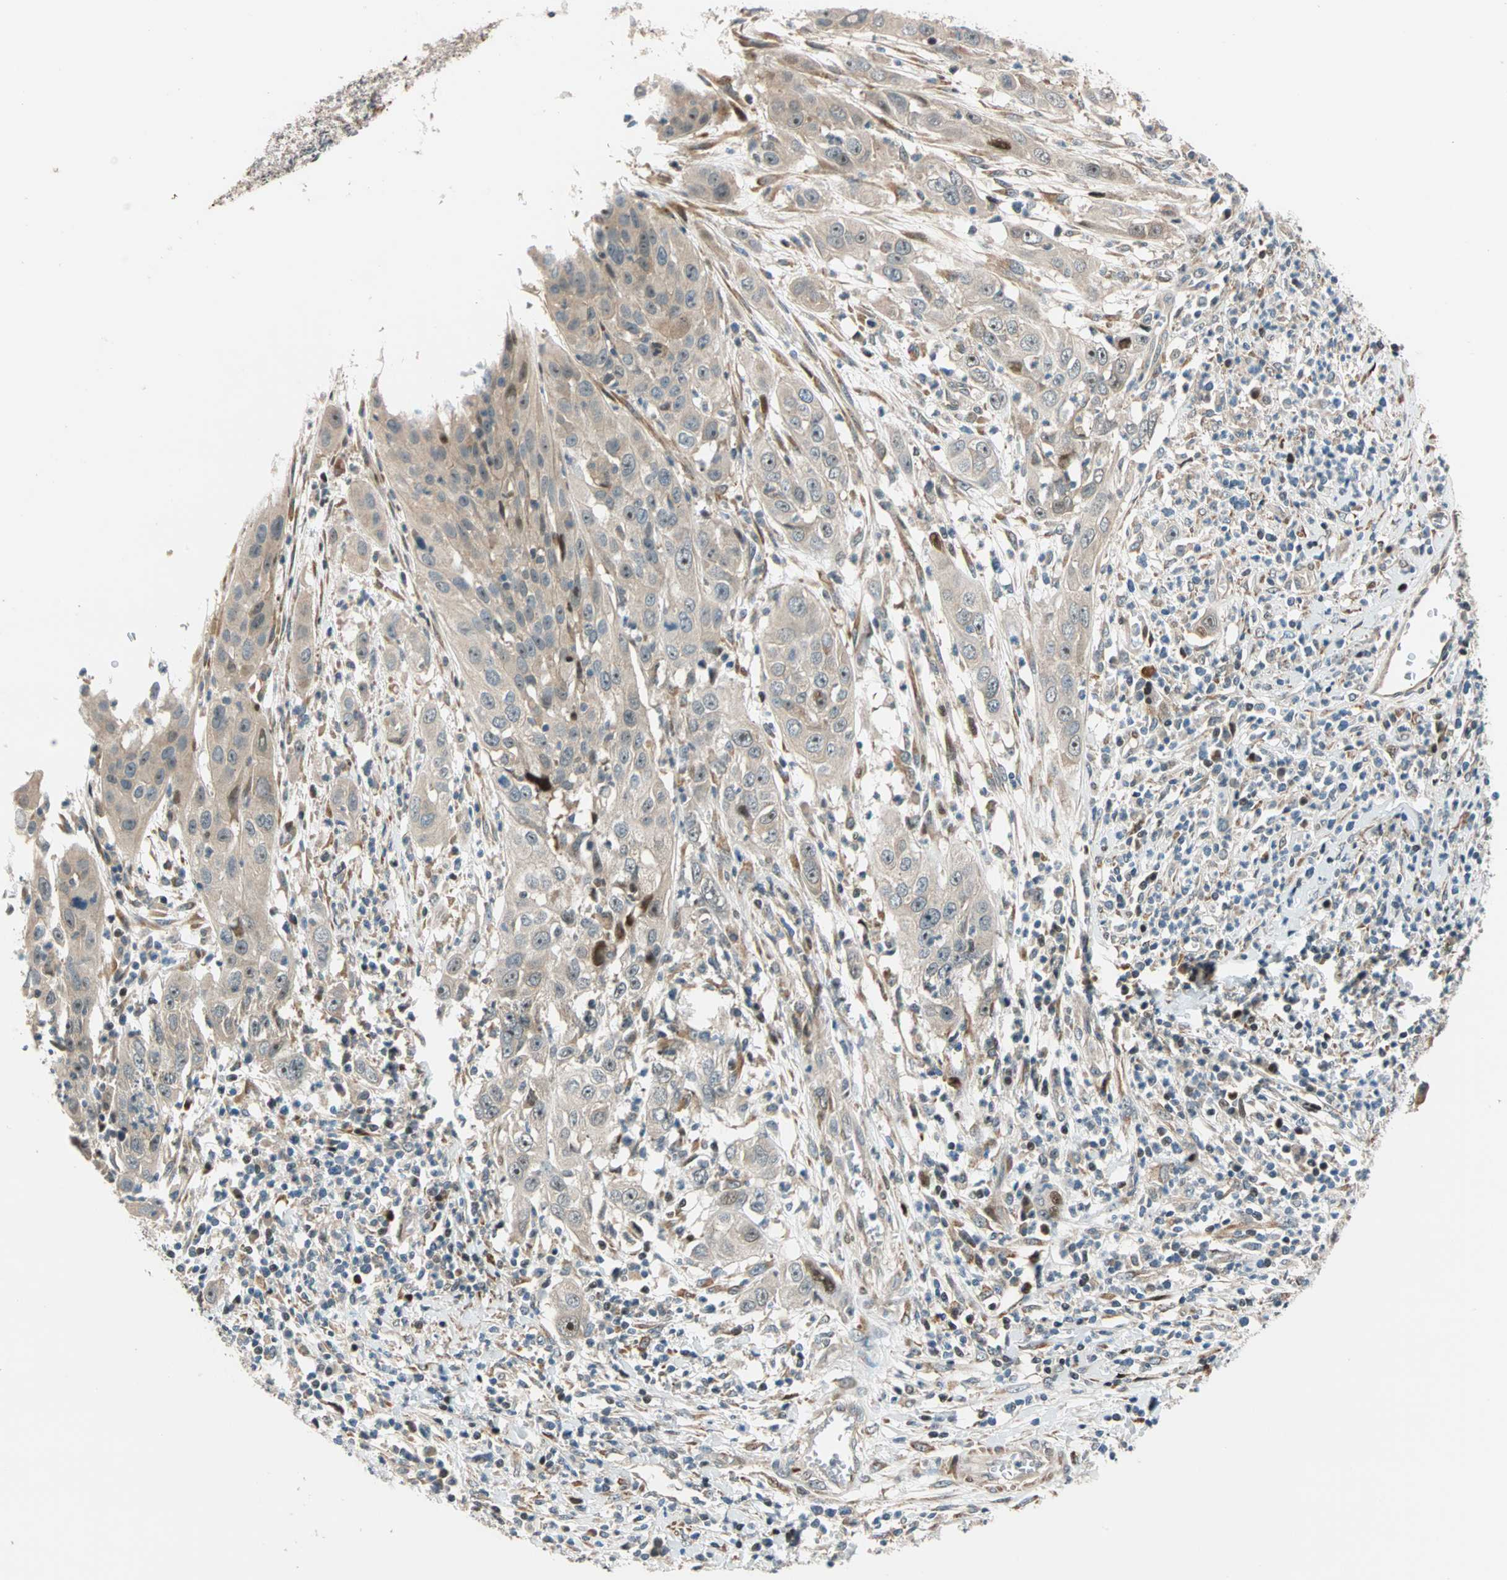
{"staining": {"intensity": "weak", "quantity": ">75%", "location": "cytoplasmic/membranous"}, "tissue": "cervical cancer", "cell_type": "Tumor cells", "image_type": "cancer", "snomed": [{"axis": "morphology", "description": "Squamous cell carcinoma, NOS"}, {"axis": "topography", "description": "Cervix"}], "caption": "A brown stain shows weak cytoplasmic/membranous staining of a protein in cervical cancer tumor cells.", "gene": "HECW1", "patient": {"sex": "female", "age": 32}}